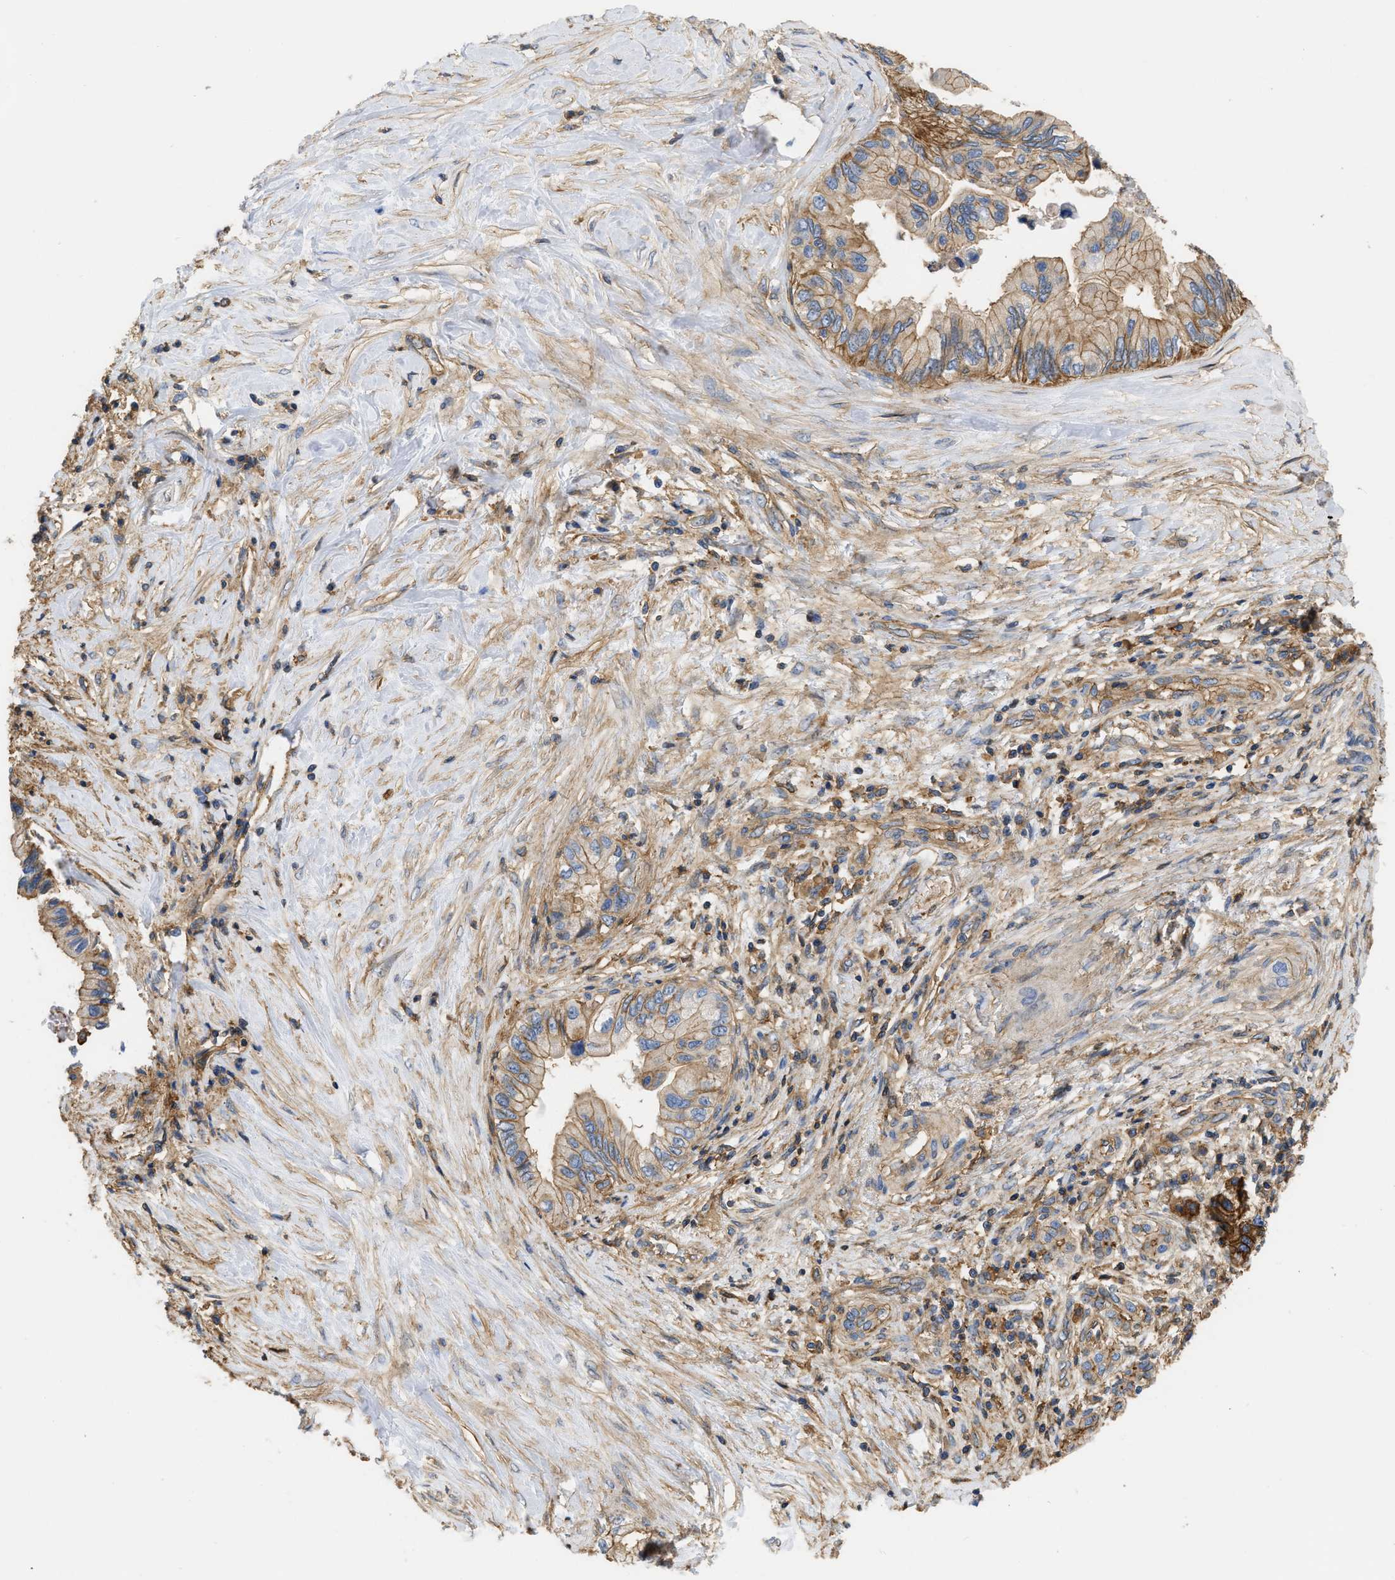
{"staining": {"intensity": "moderate", "quantity": ">75%", "location": "cytoplasmic/membranous"}, "tissue": "pancreatic cancer", "cell_type": "Tumor cells", "image_type": "cancer", "snomed": [{"axis": "morphology", "description": "Adenocarcinoma, NOS"}, {"axis": "topography", "description": "Pancreas"}], "caption": "Immunohistochemistry staining of adenocarcinoma (pancreatic), which exhibits medium levels of moderate cytoplasmic/membranous staining in approximately >75% of tumor cells indicating moderate cytoplasmic/membranous protein expression. The staining was performed using DAB (brown) for protein detection and nuclei were counterstained in hematoxylin (blue).", "gene": "GNB4", "patient": {"sex": "female", "age": 73}}